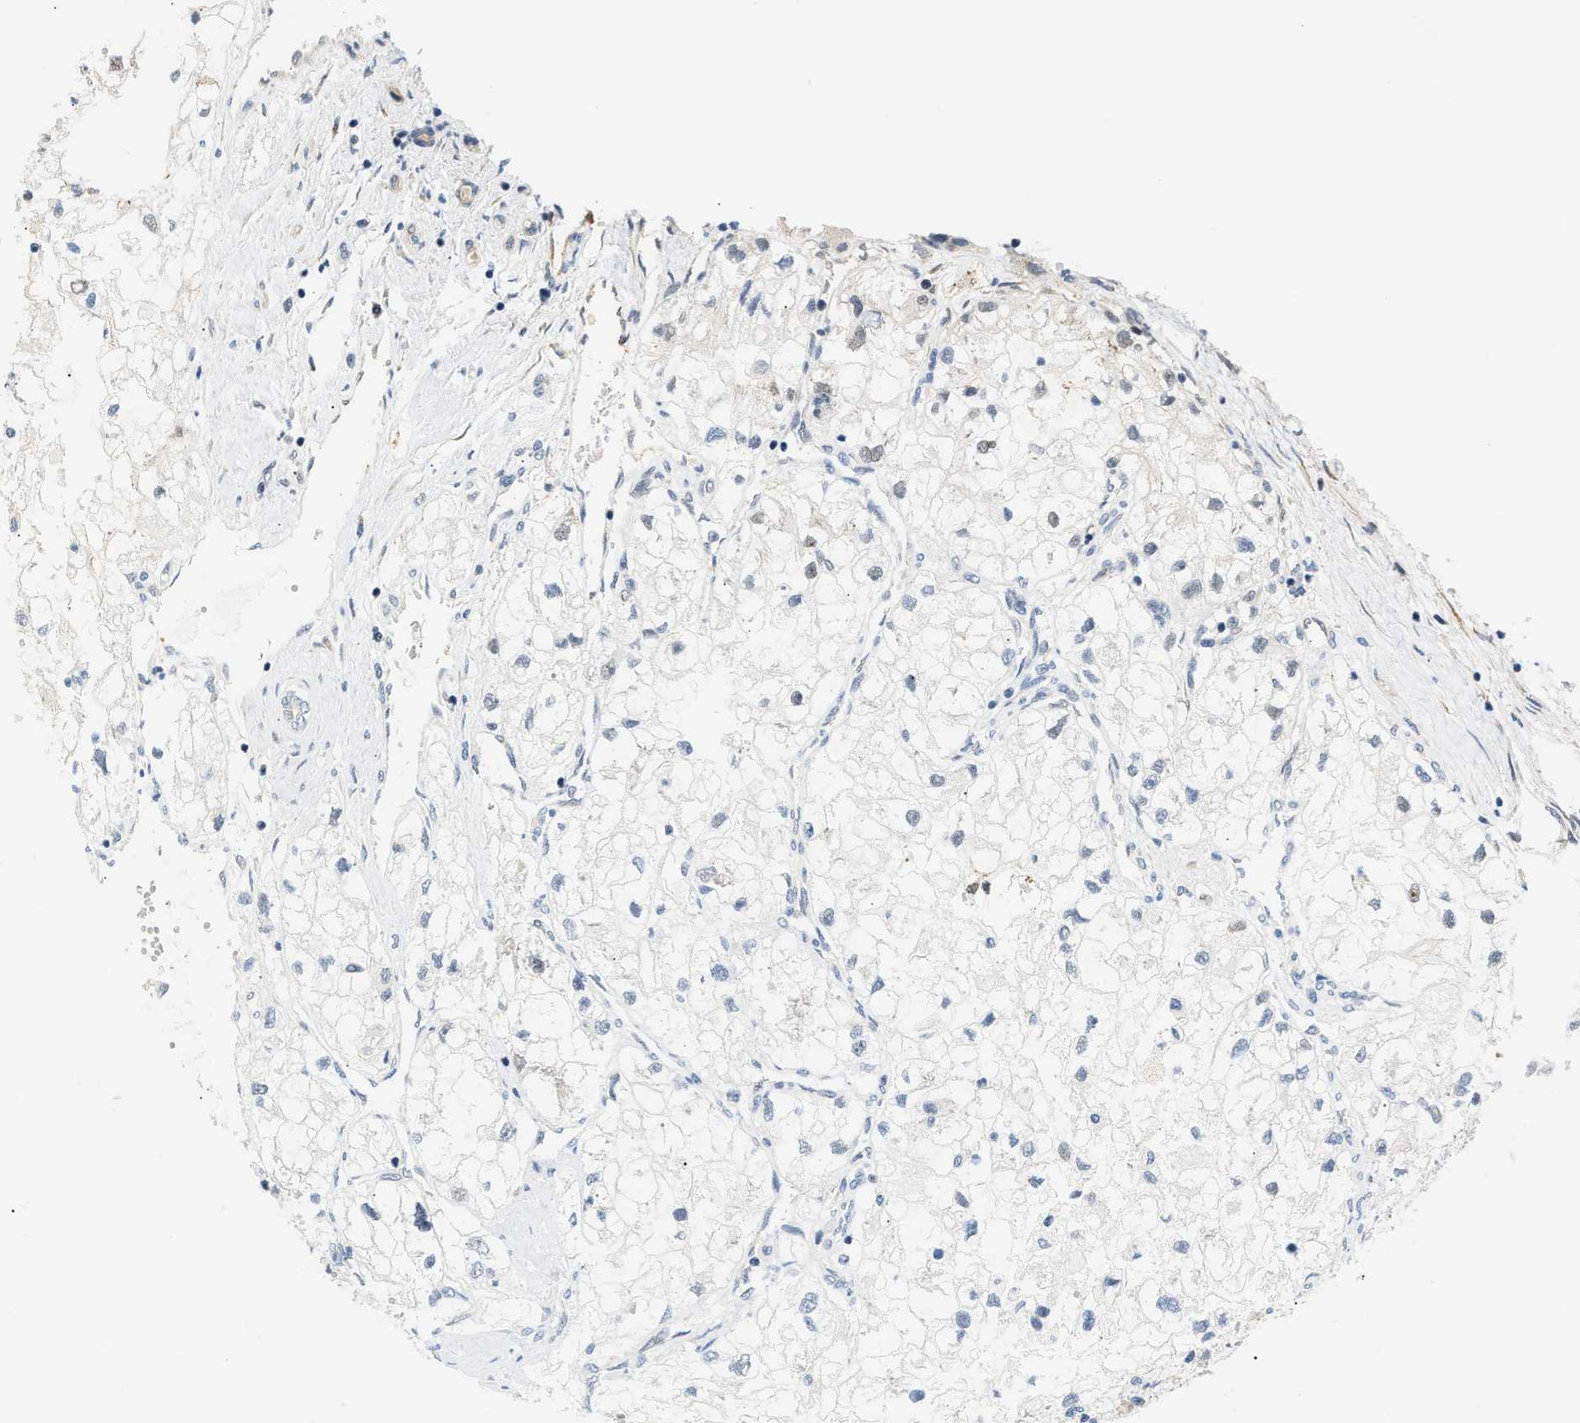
{"staining": {"intensity": "negative", "quantity": "none", "location": "none"}, "tissue": "renal cancer", "cell_type": "Tumor cells", "image_type": "cancer", "snomed": [{"axis": "morphology", "description": "Adenocarcinoma, NOS"}, {"axis": "topography", "description": "Kidney"}], "caption": "This photomicrograph is of renal cancer (adenocarcinoma) stained with immunohistochemistry to label a protein in brown with the nuclei are counter-stained blue. There is no staining in tumor cells.", "gene": "TNIP2", "patient": {"sex": "female", "age": 70}}